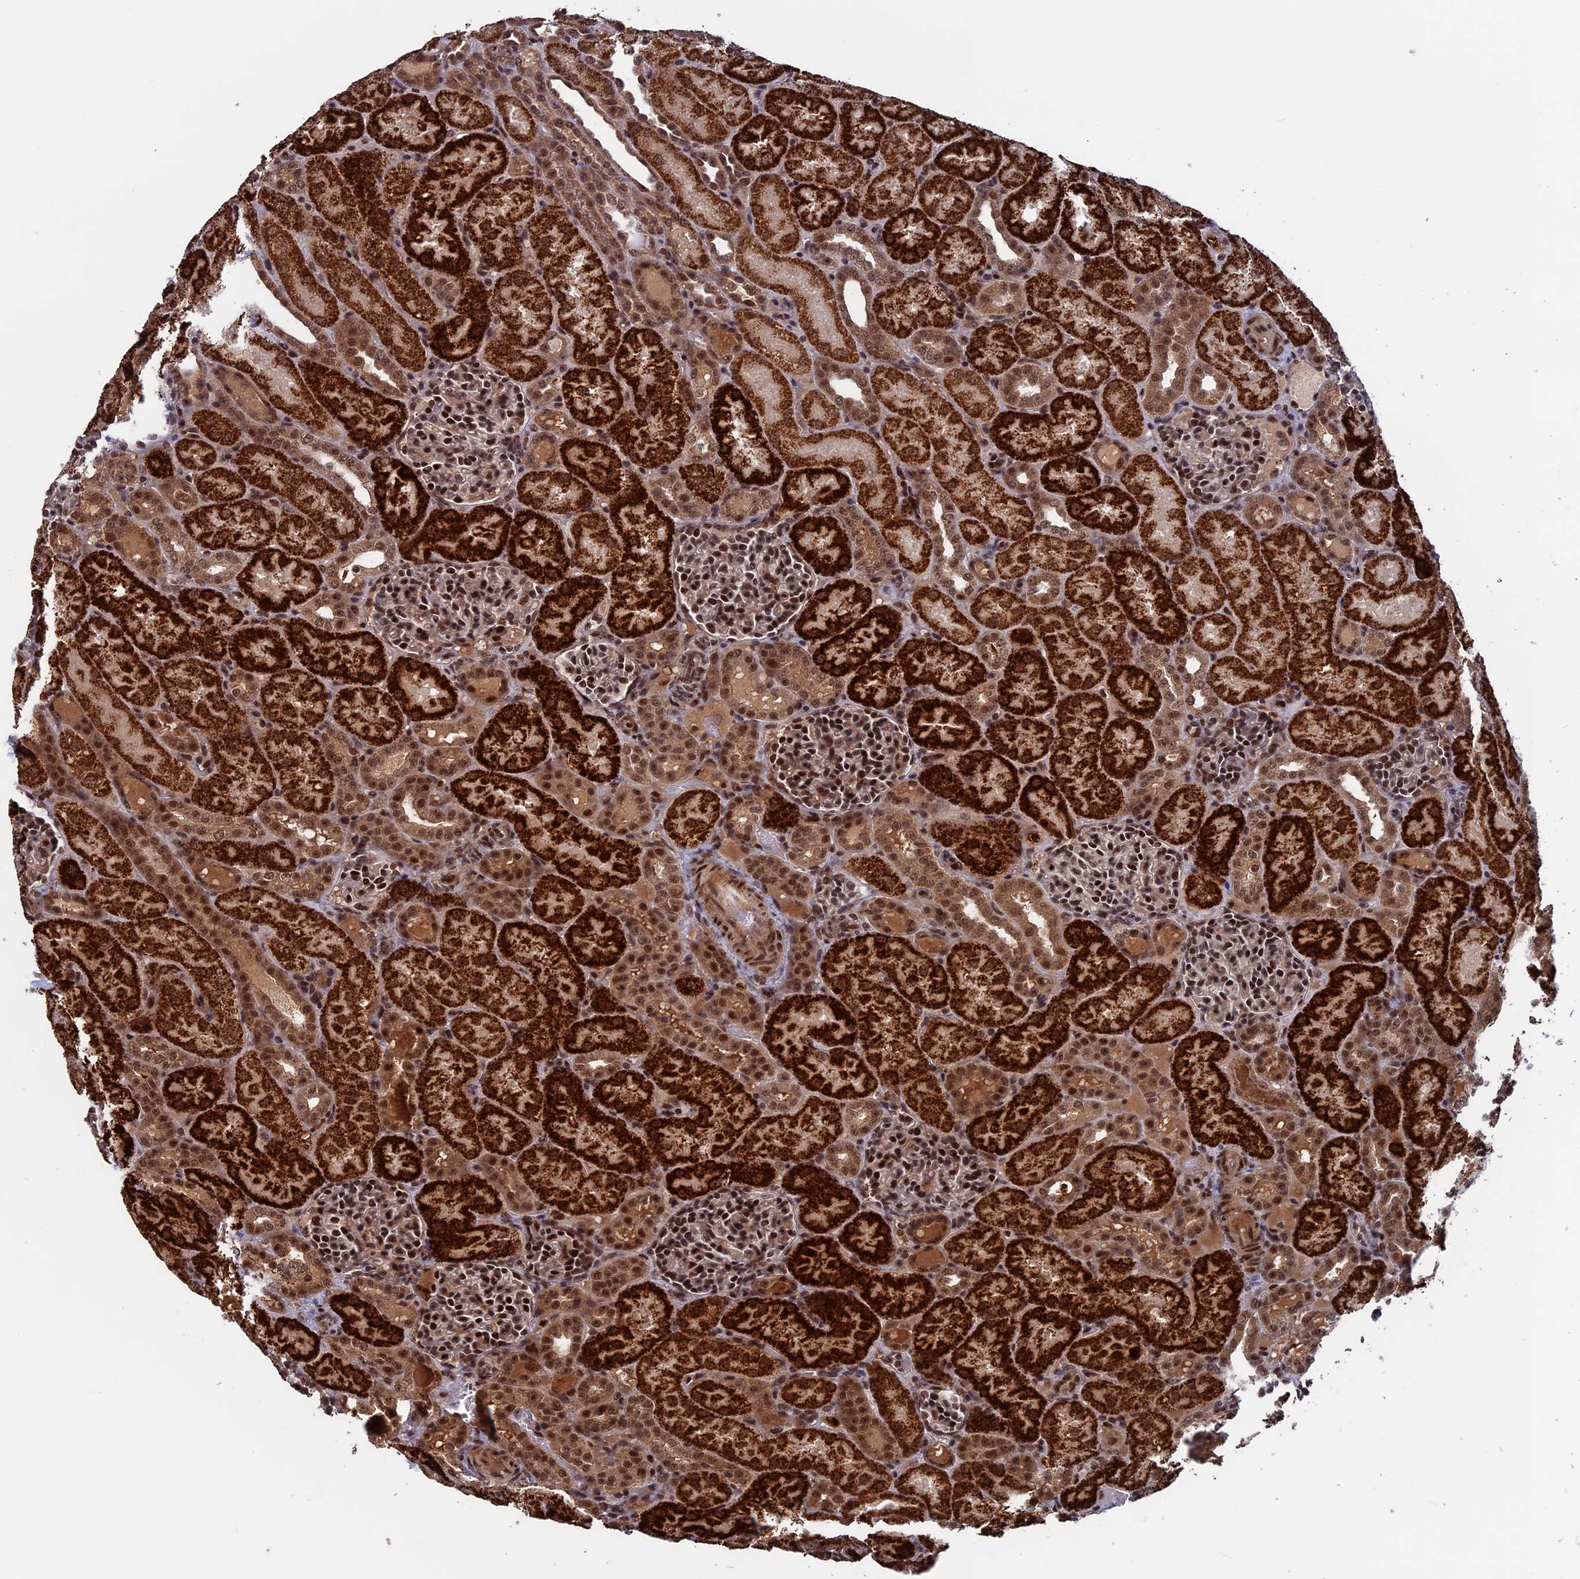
{"staining": {"intensity": "moderate", "quantity": ">75%", "location": "nuclear"}, "tissue": "kidney", "cell_type": "Cells in glomeruli", "image_type": "normal", "snomed": [{"axis": "morphology", "description": "Normal tissue, NOS"}, {"axis": "topography", "description": "Kidney"}], "caption": "Kidney stained with IHC exhibits moderate nuclear expression in about >75% of cells in glomeruli. Nuclei are stained in blue.", "gene": "CACTIN", "patient": {"sex": "male", "age": 1}}